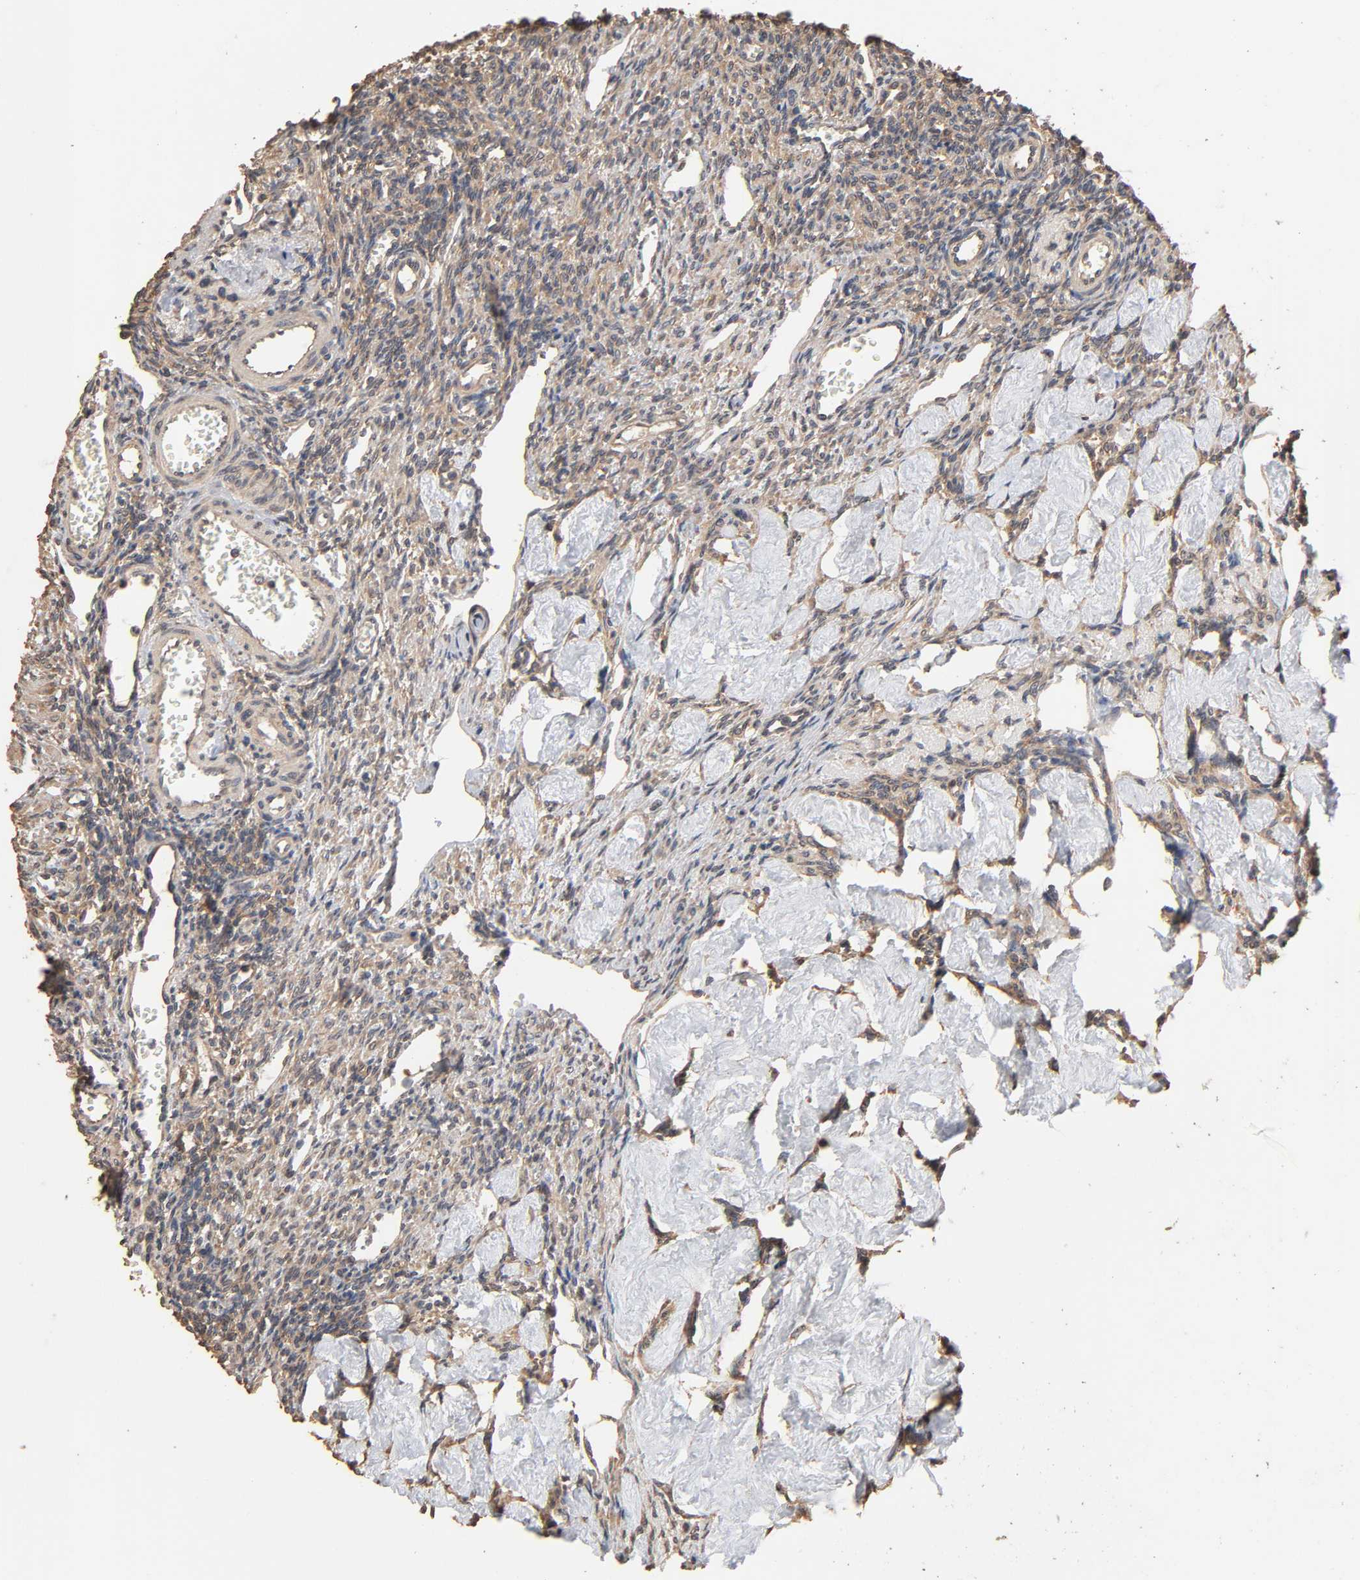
{"staining": {"intensity": "weak", "quantity": ">75%", "location": "cytoplasmic/membranous"}, "tissue": "ovary", "cell_type": "Ovarian stroma cells", "image_type": "normal", "snomed": [{"axis": "morphology", "description": "Normal tissue, NOS"}, {"axis": "topography", "description": "Ovary"}], "caption": "Weak cytoplasmic/membranous protein staining is appreciated in approximately >75% of ovarian stroma cells in ovary.", "gene": "ARHGEF7", "patient": {"sex": "female", "age": 33}}